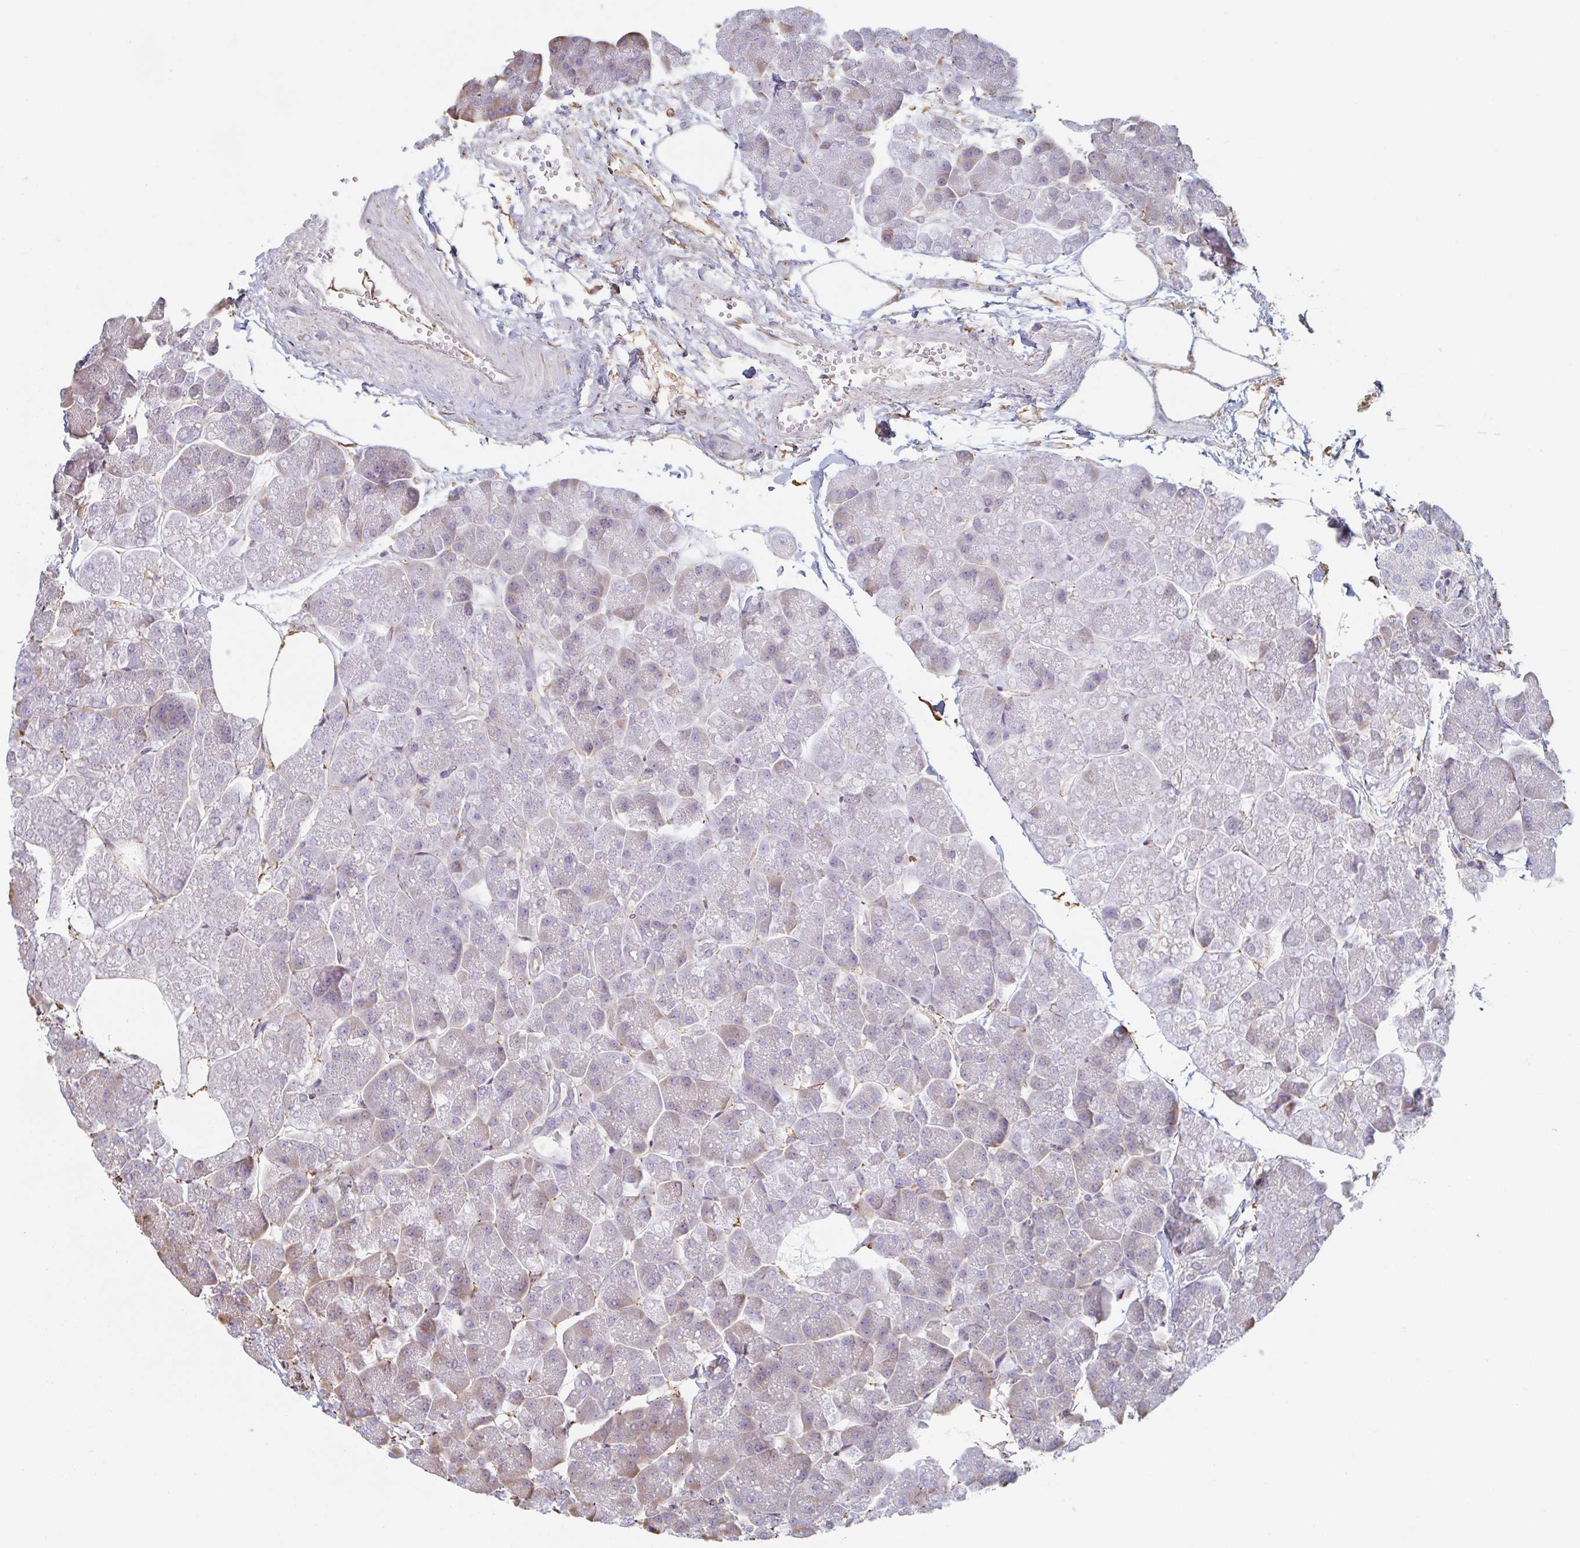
{"staining": {"intensity": "moderate", "quantity": "<25%", "location": "cytoplasmic/membranous"}, "tissue": "pancreas", "cell_type": "Exocrine glandular cells", "image_type": "normal", "snomed": [{"axis": "morphology", "description": "Normal tissue, NOS"}, {"axis": "topography", "description": "Pancreas"}, {"axis": "topography", "description": "Peripheral nerve tissue"}], "caption": "This is an image of IHC staining of unremarkable pancreas, which shows moderate positivity in the cytoplasmic/membranous of exocrine glandular cells.", "gene": "RAB5IF", "patient": {"sex": "male", "age": 54}}